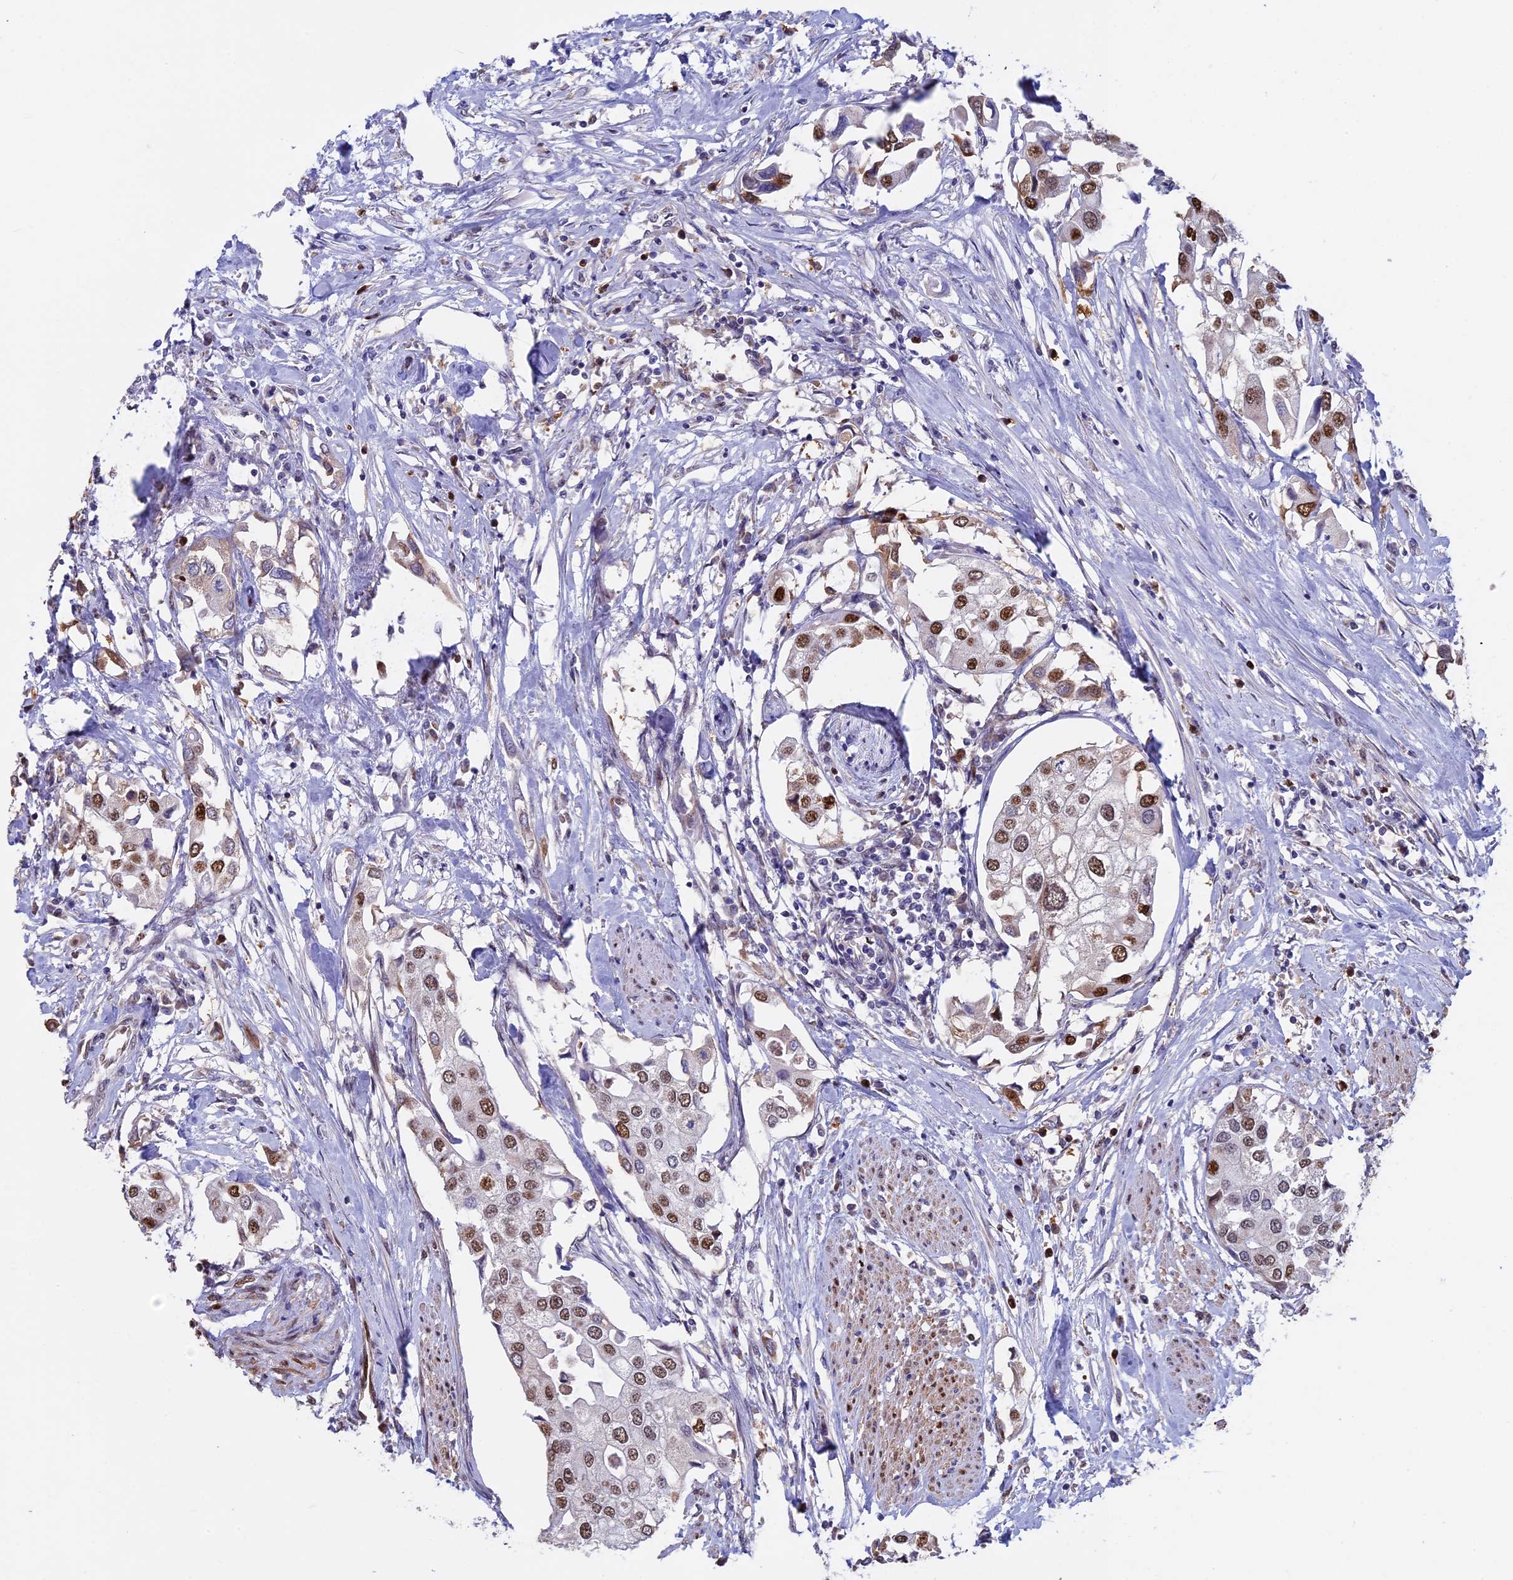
{"staining": {"intensity": "moderate", "quantity": ">75%", "location": "nuclear"}, "tissue": "urothelial cancer", "cell_type": "Tumor cells", "image_type": "cancer", "snomed": [{"axis": "morphology", "description": "Urothelial carcinoma, High grade"}, {"axis": "topography", "description": "Urinary bladder"}], "caption": "Human high-grade urothelial carcinoma stained with a brown dye shows moderate nuclear positive positivity in approximately >75% of tumor cells.", "gene": "ACSS1", "patient": {"sex": "male", "age": 64}}